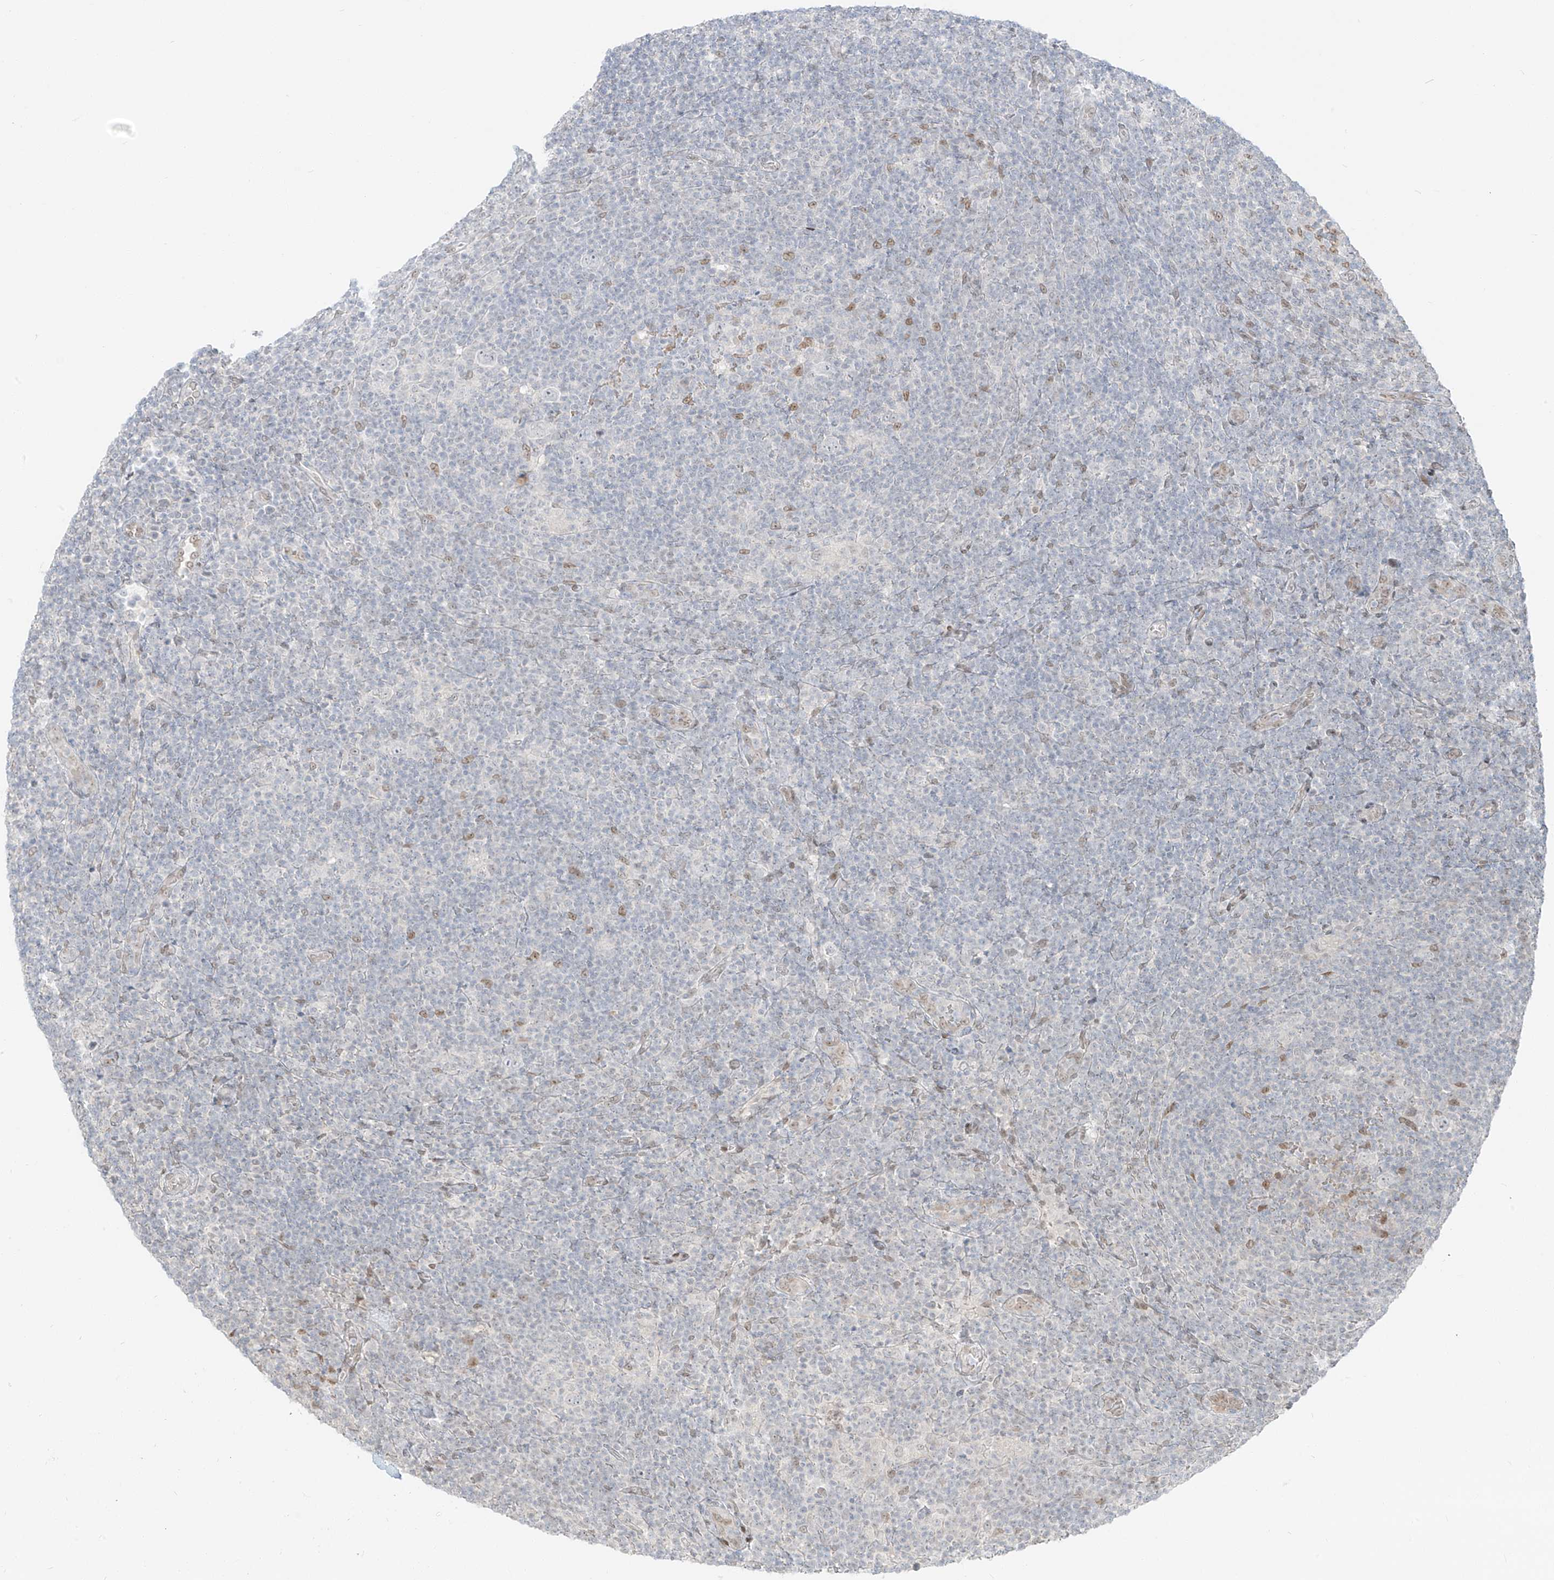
{"staining": {"intensity": "negative", "quantity": "none", "location": "none"}, "tissue": "lymphoma", "cell_type": "Tumor cells", "image_type": "cancer", "snomed": [{"axis": "morphology", "description": "Hodgkin's disease, NOS"}, {"axis": "topography", "description": "Lymph node"}], "caption": "A high-resolution histopathology image shows immunohistochemistry (IHC) staining of Hodgkin's disease, which shows no significant staining in tumor cells. (Brightfield microscopy of DAB IHC at high magnification).", "gene": "ZNF774", "patient": {"sex": "female", "age": 57}}